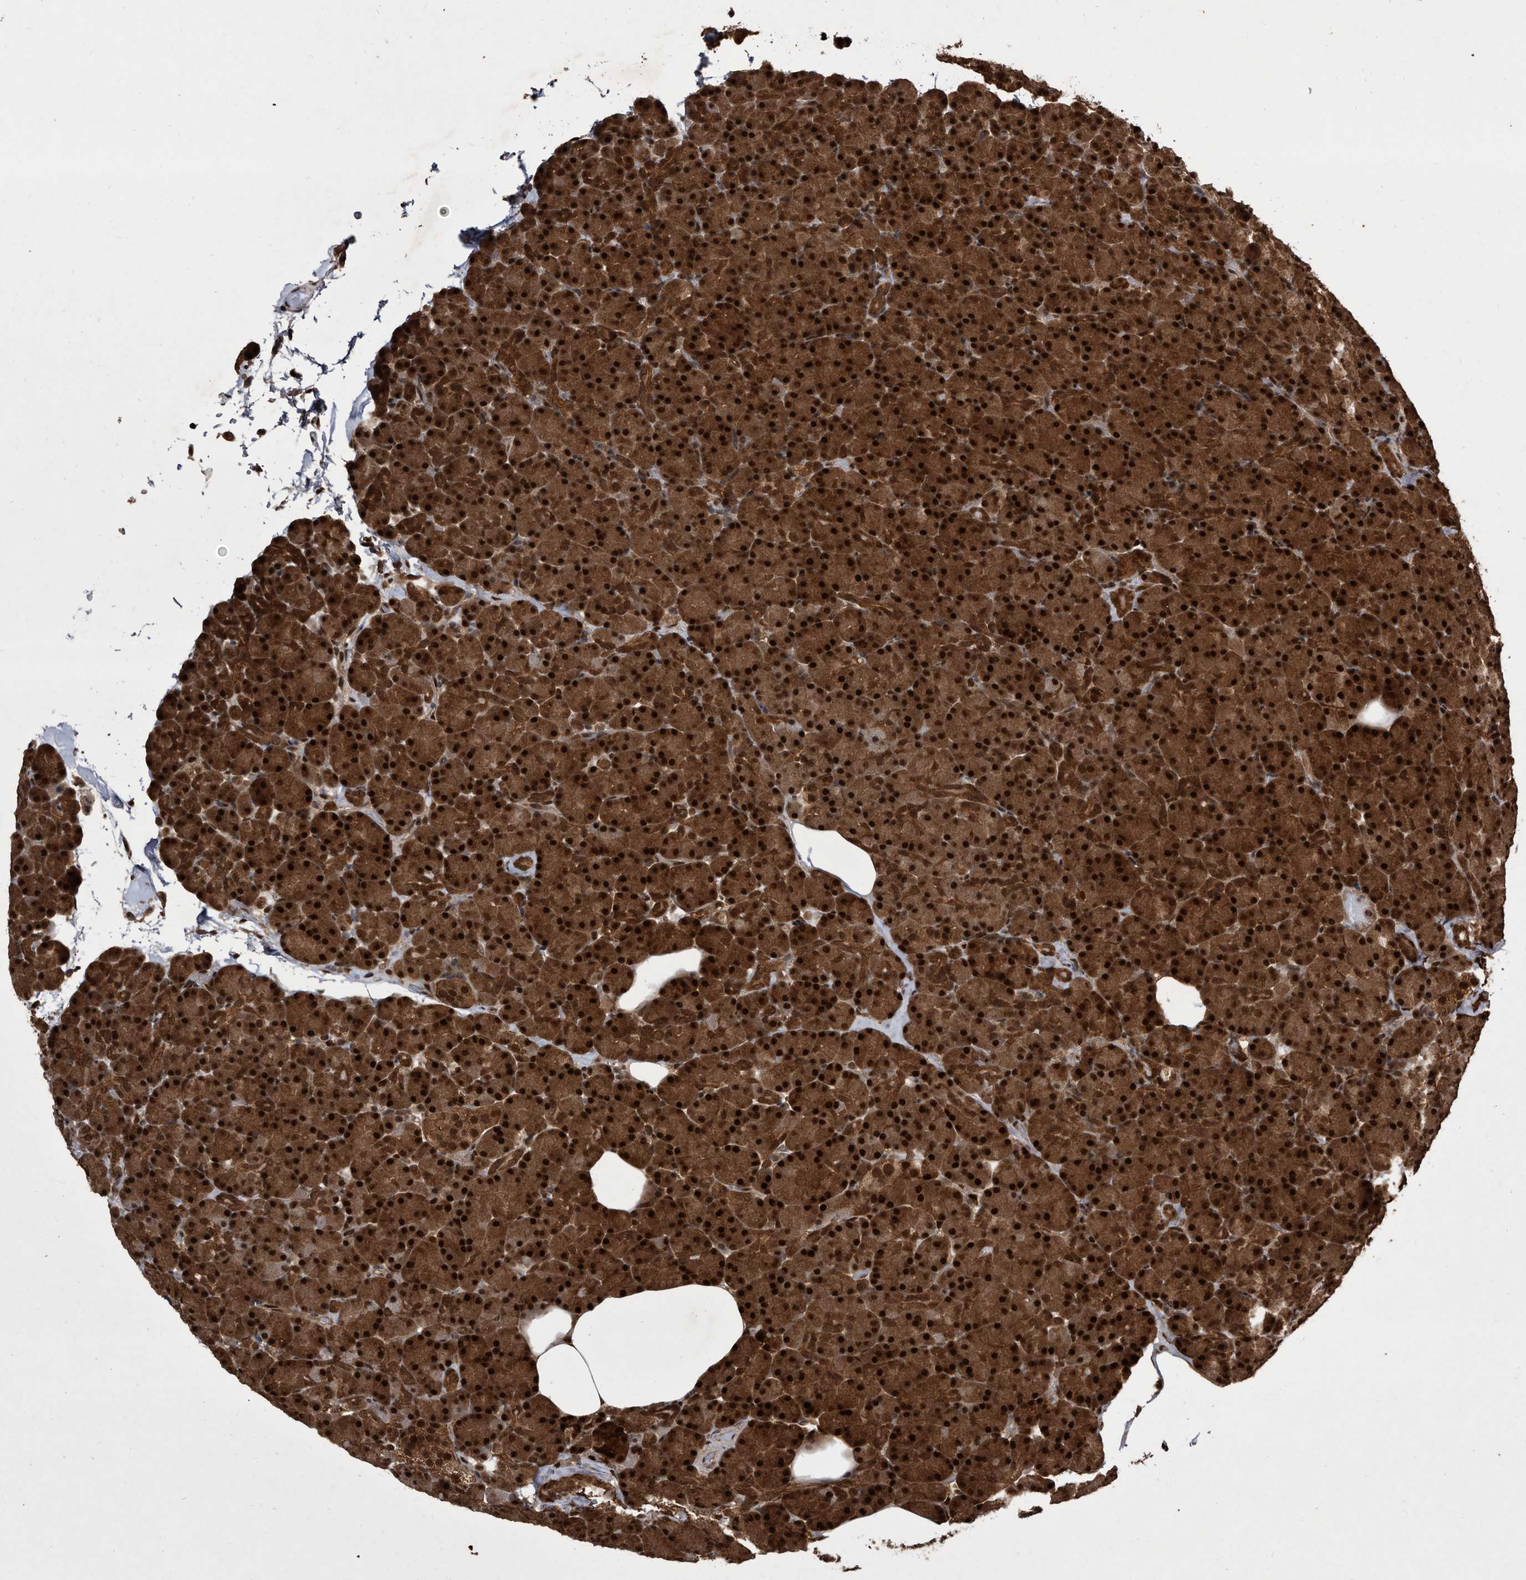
{"staining": {"intensity": "strong", "quantity": ">75%", "location": "cytoplasmic/membranous,nuclear"}, "tissue": "pancreas", "cell_type": "Exocrine glandular cells", "image_type": "normal", "snomed": [{"axis": "morphology", "description": "Normal tissue, NOS"}, {"axis": "topography", "description": "Pancreas"}], "caption": "Immunohistochemical staining of normal human pancreas exhibits strong cytoplasmic/membranous,nuclear protein positivity in about >75% of exocrine glandular cells.", "gene": "RAD23B", "patient": {"sex": "female", "age": 43}}